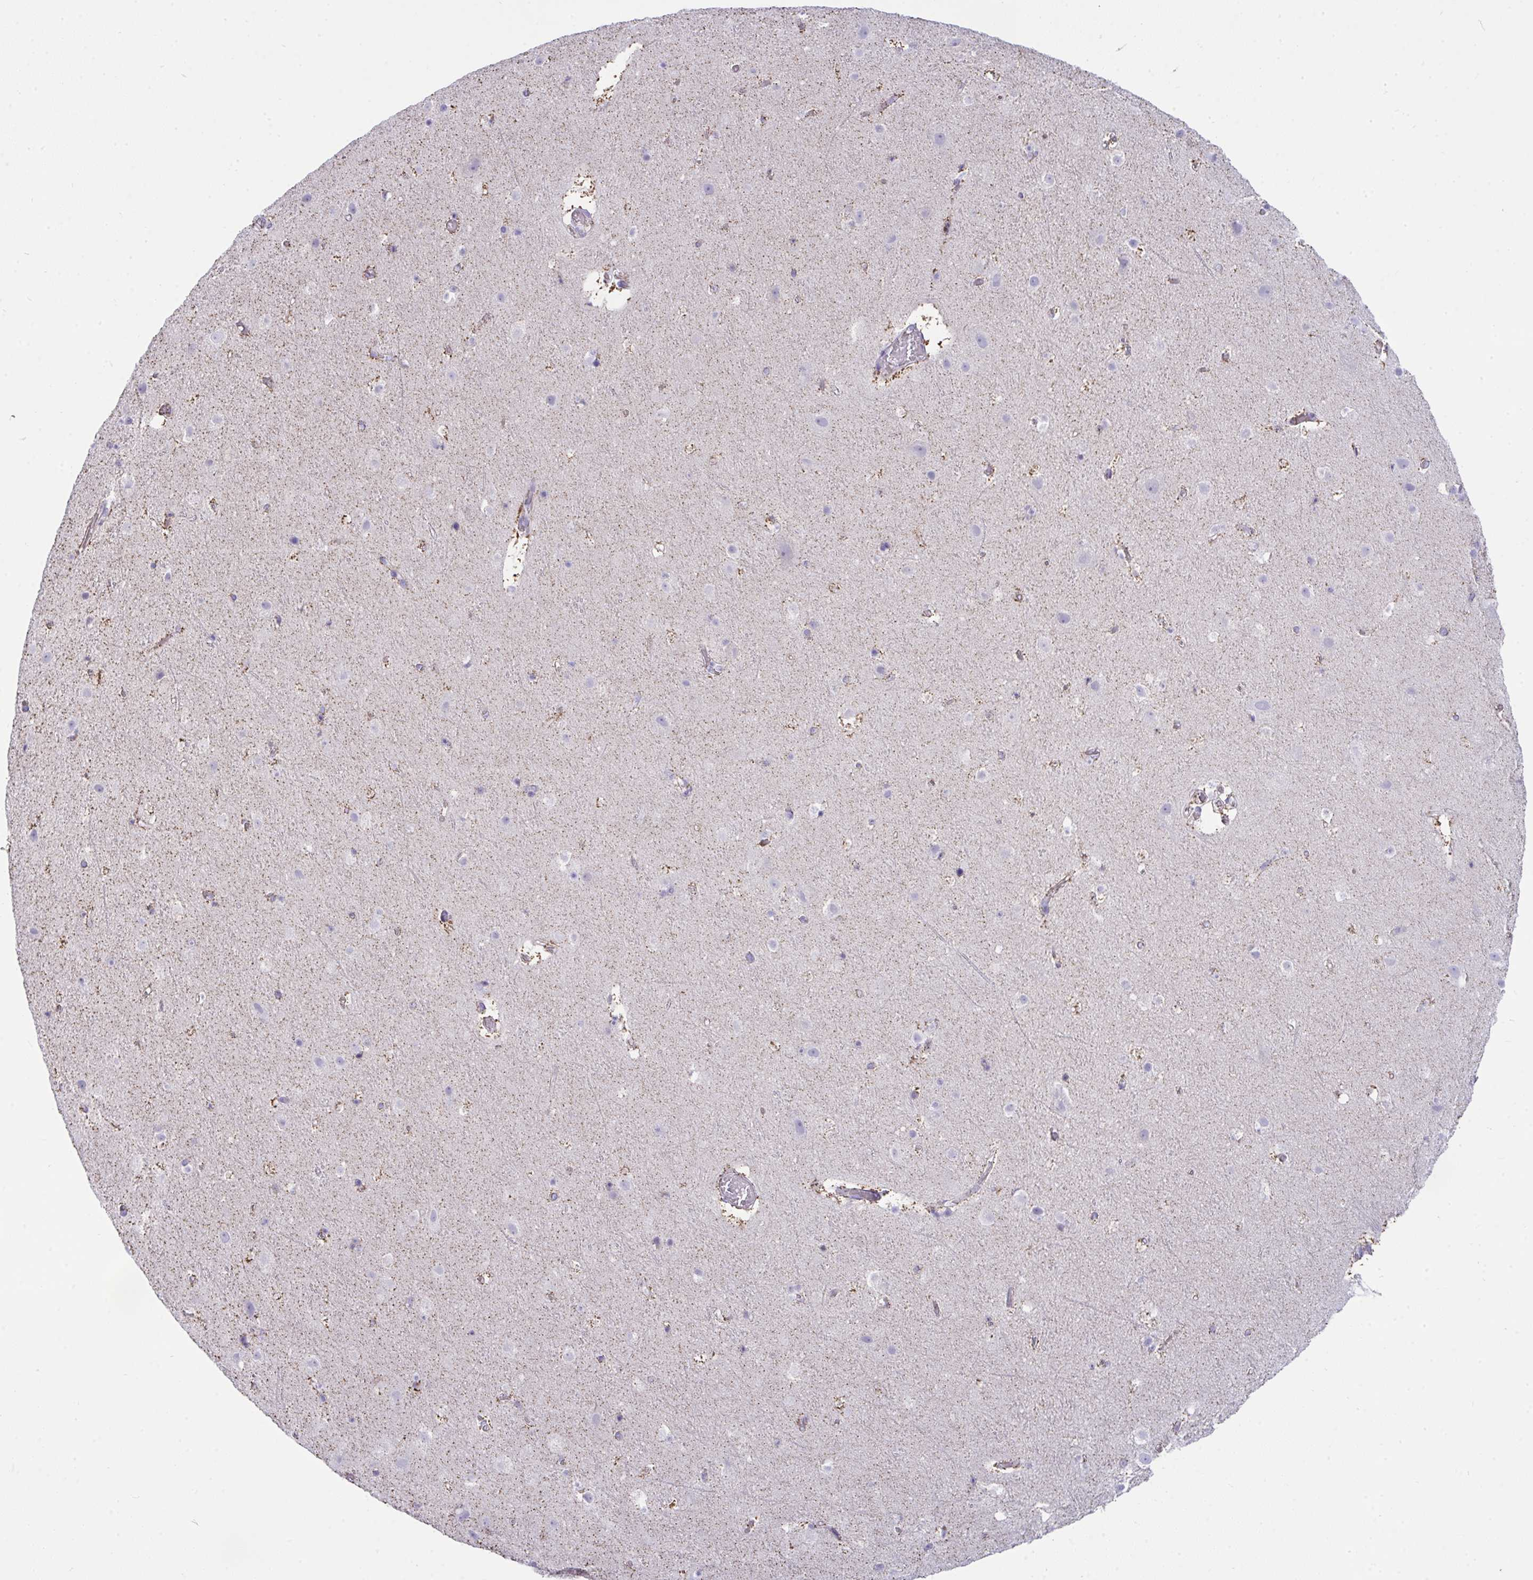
{"staining": {"intensity": "weak", "quantity": ">75%", "location": "cytoplasmic/membranous"}, "tissue": "cerebral cortex", "cell_type": "Endothelial cells", "image_type": "normal", "snomed": [{"axis": "morphology", "description": "Normal tissue, NOS"}, {"axis": "topography", "description": "Cerebral cortex"}], "caption": "Immunohistochemical staining of normal cerebral cortex exhibits low levels of weak cytoplasmic/membranous staining in about >75% of endothelial cells. Using DAB (brown) and hematoxylin (blue) stains, captured at high magnification using brightfield microscopy.", "gene": "PLA2G12B", "patient": {"sex": "female", "age": 42}}